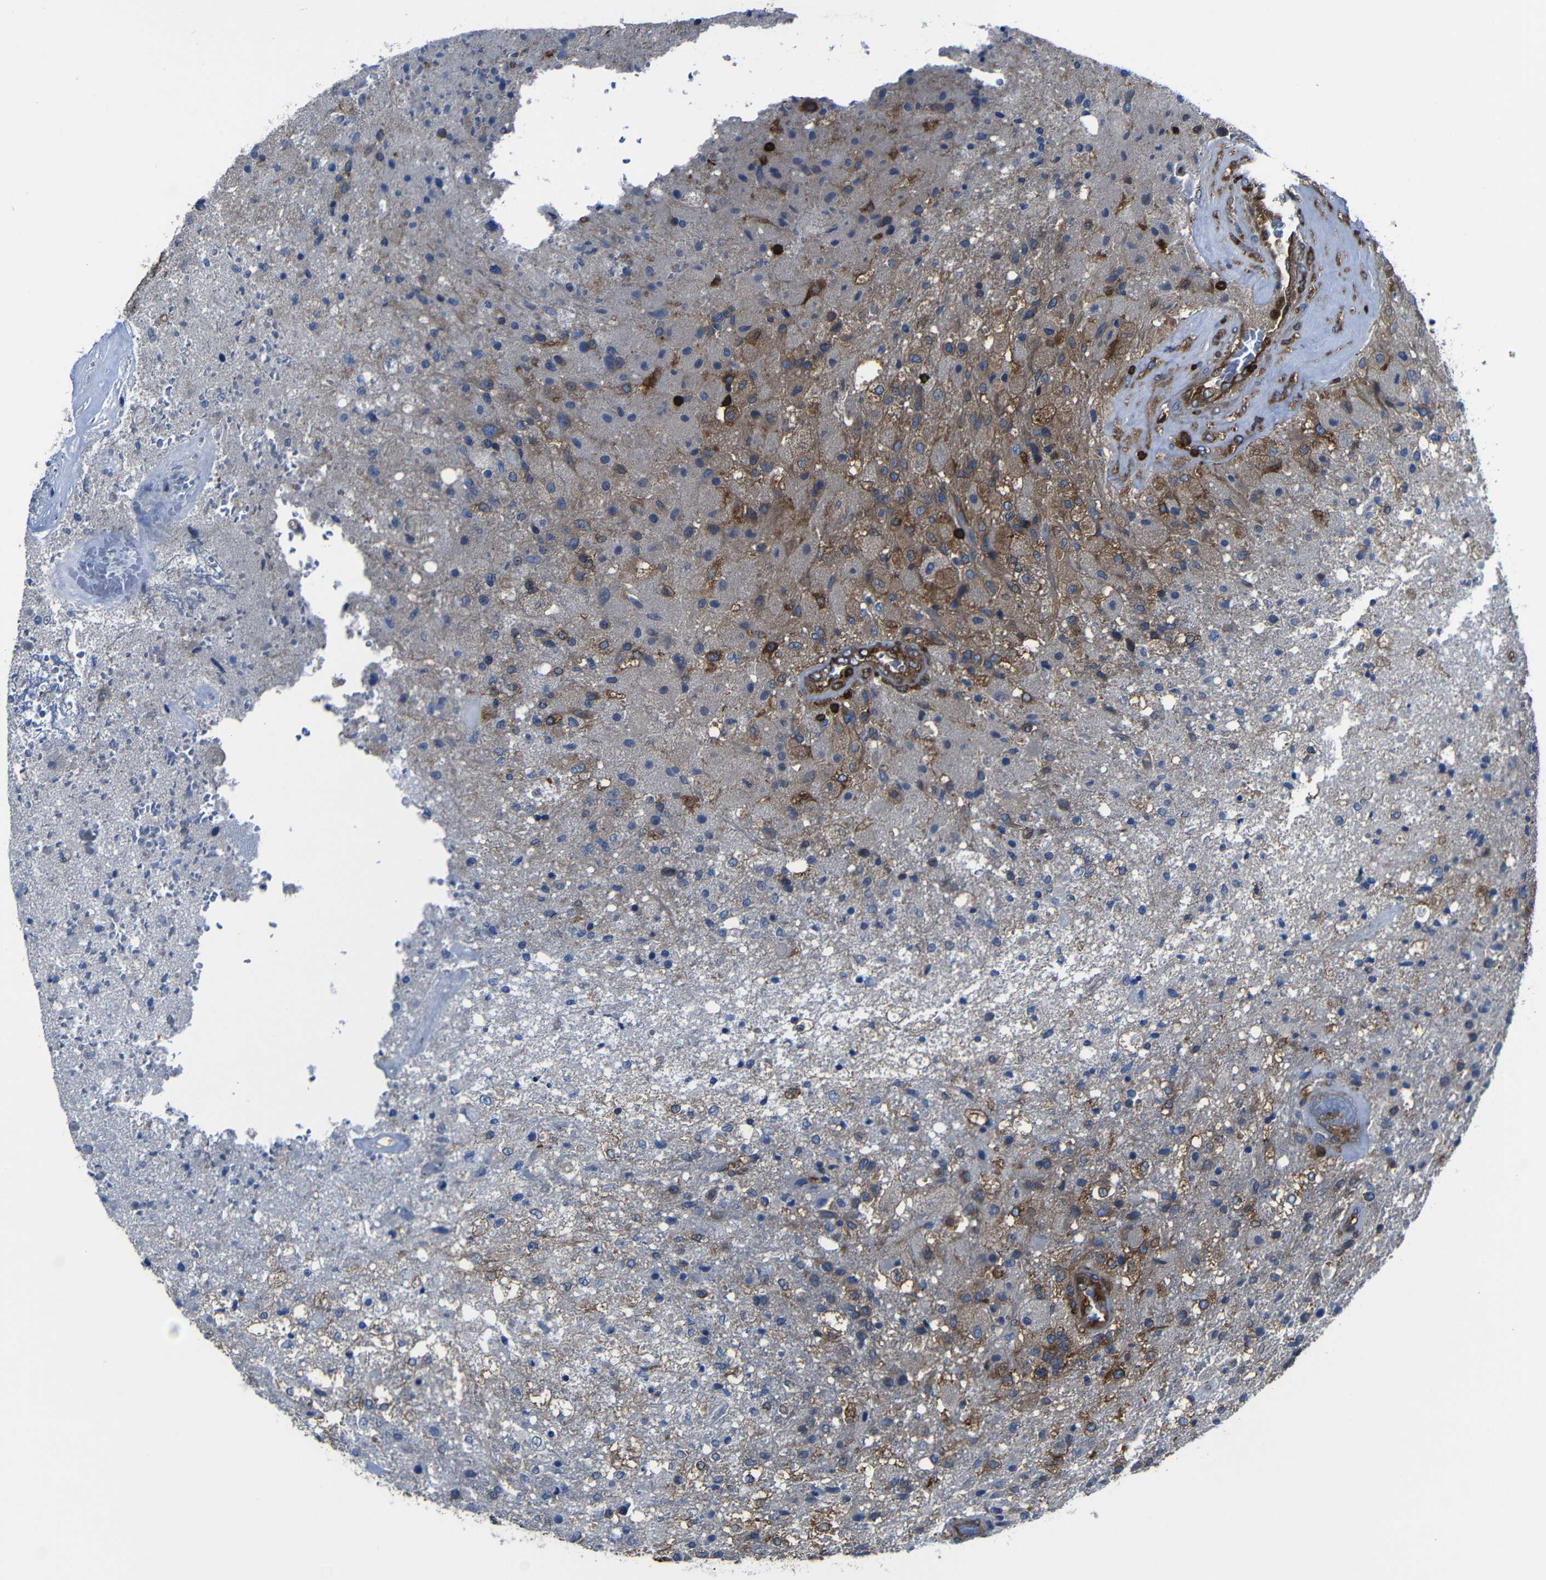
{"staining": {"intensity": "moderate", "quantity": "25%-75%", "location": "cytoplasmic/membranous"}, "tissue": "glioma", "cell_type": "Tumor cells", "image_type": "cancer", "snomed": [{"axis": "morphology", "description": "Normal tissue, NOS"}, {"axis": "morphology", "description": "Glioma, malignant, High grade"}, {"axis": "topography", "description": "Cerebral cortex"}], "caption": "Glioma stained with immunohistochemistry (IHC) exhibits moderate cytoplasmic/membranous expression in about 25%-75% of tumor cells. Nuclei are stained in blue.", "gene": "ARHGEF1", "patient": {"sex": "male", "age": 77}}